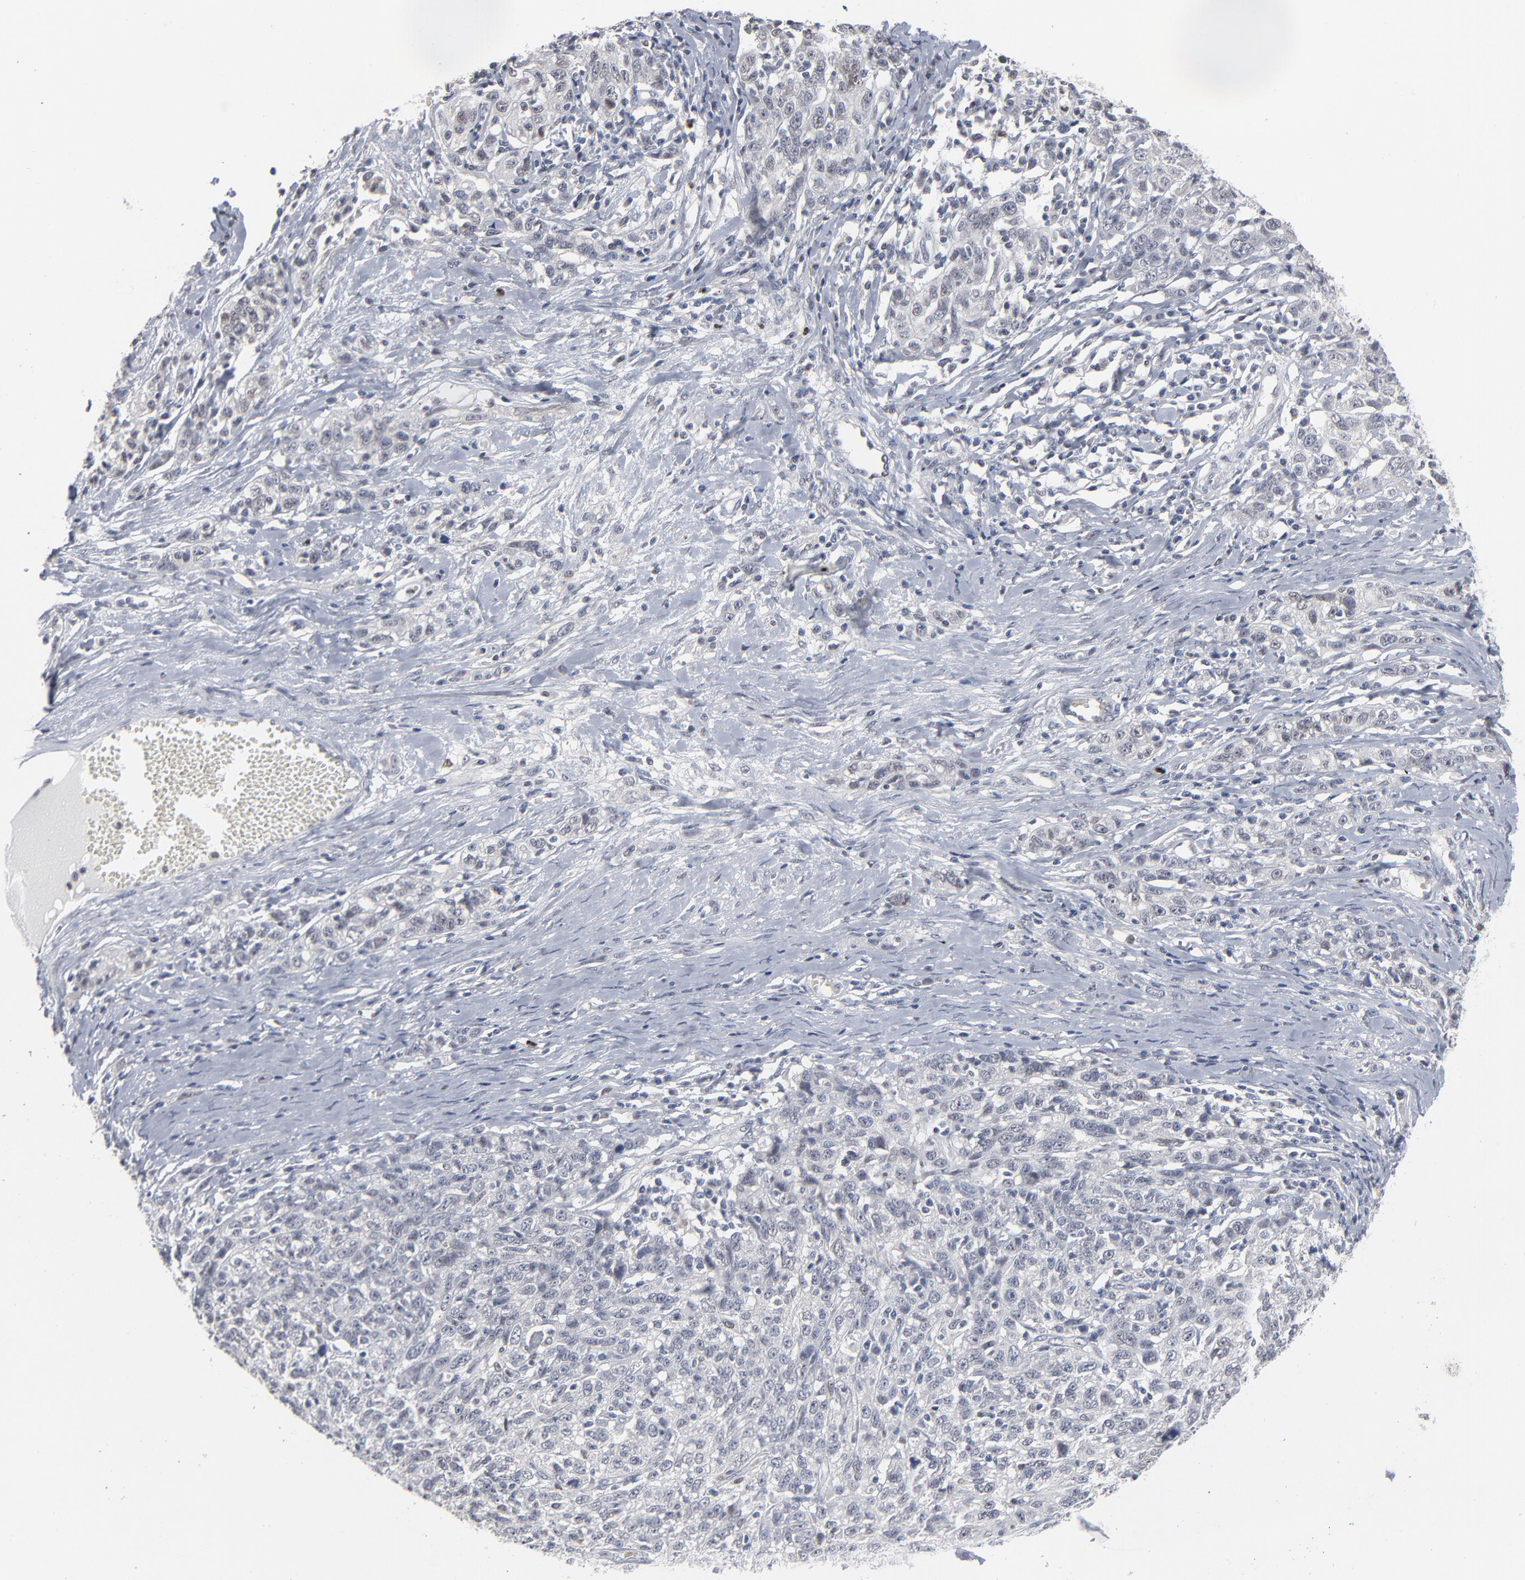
{"staining": {"intensity": "negative", "quantity": "none", "location": "none"}, "tissue": "ovarian cancer", "cell_type": "Tumor cells", "image_type": "cancer", "snomed": [{"axis": "morphology", "description": "Cystadenocarcinoma, serous, NOS"}, {"axis": "topography", "description": "Ovary"}], "caption": "Tumor cells are negative for protein expression in human serous cystadenocarcinoma (ovarian).", "gene": "FOXN2", "patient": {"sex": "female", "age": 71}}